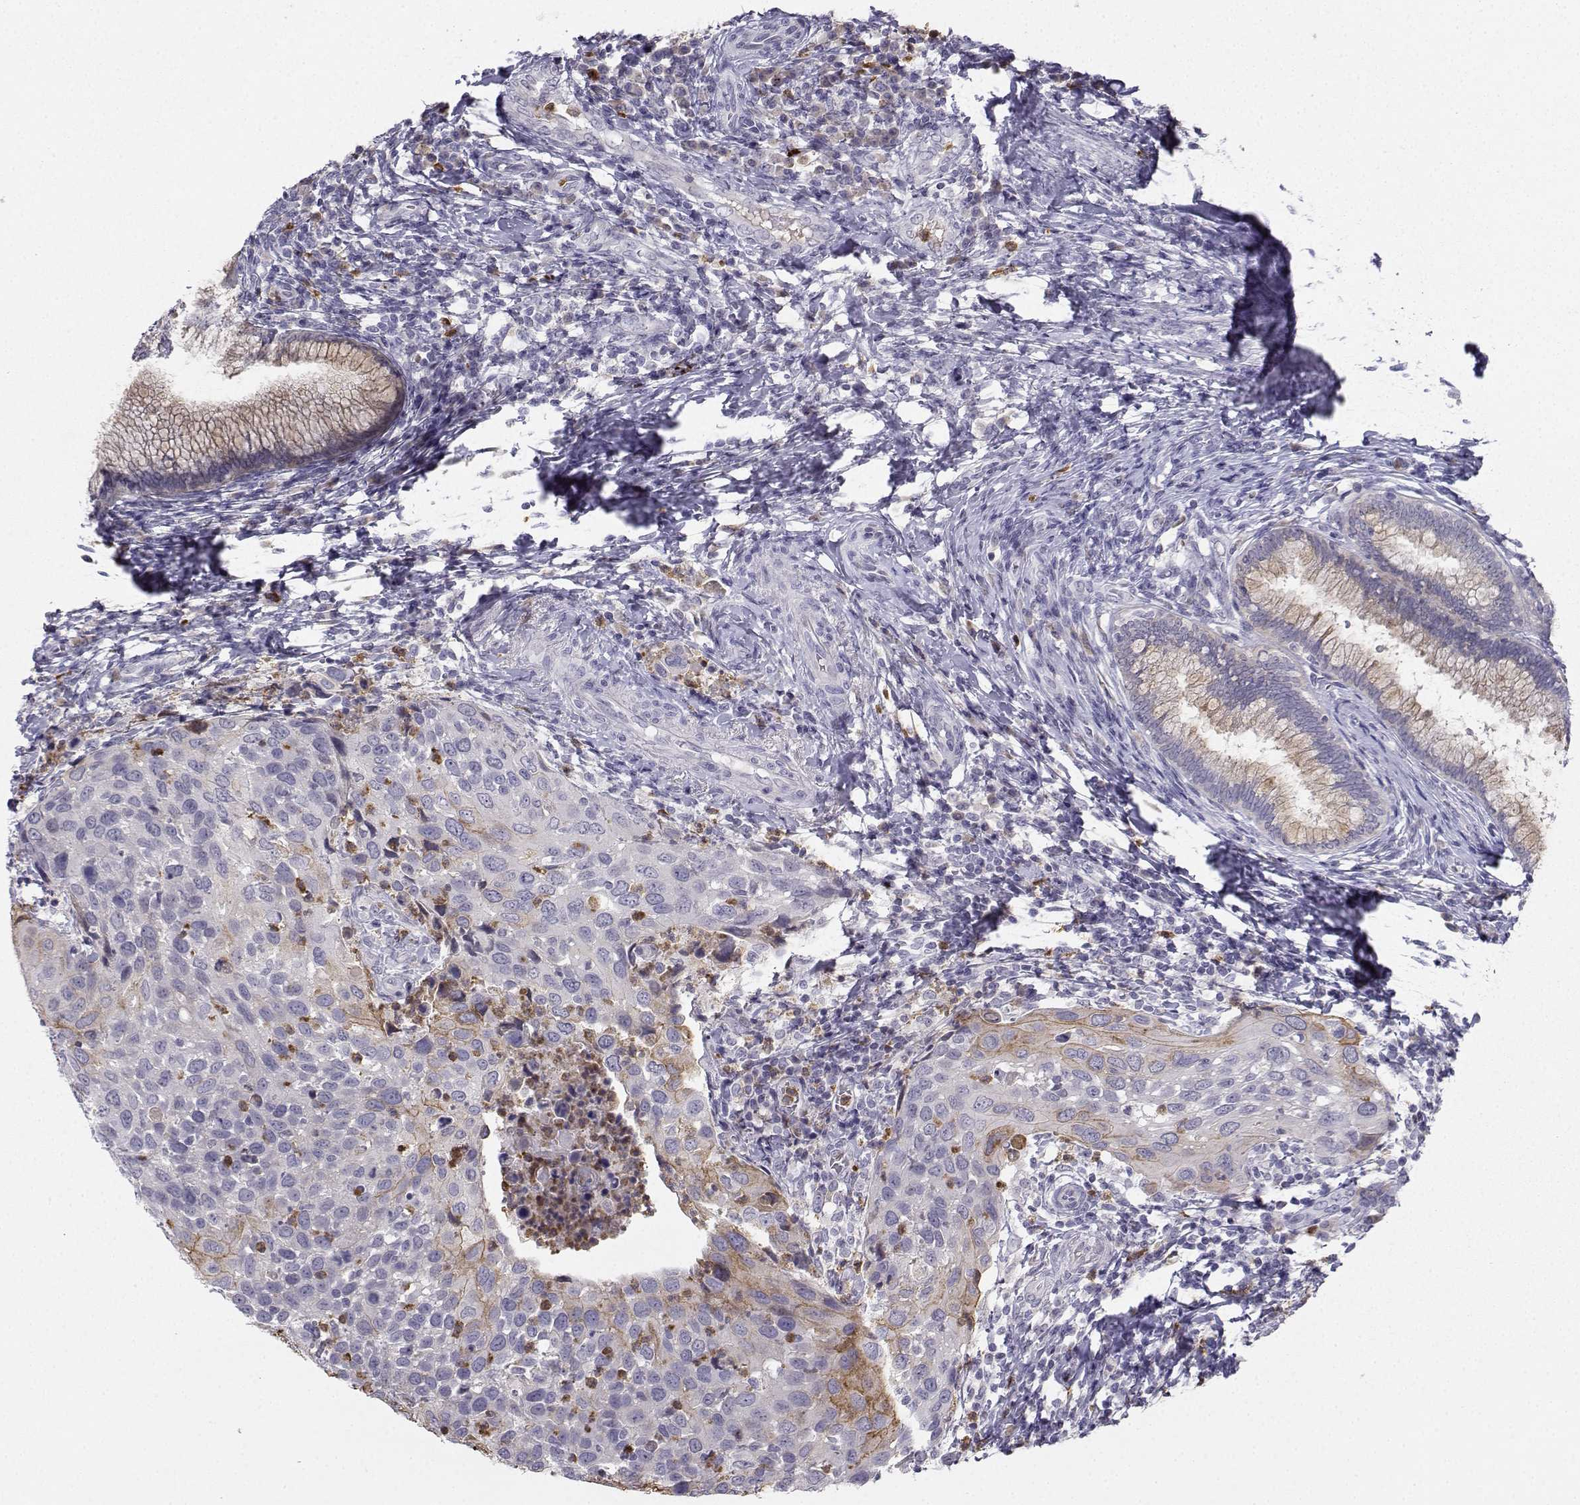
{"staining": {"intensity": "negative", "quantity": "none", "location": "none"}, "tissue": "cervical cancer", "cell_type": "Tumor cells", "image_type": "cancer", "snomed": [{"axis": "morphology", "description": "Squamous cell carcinoma, NOS"}, {"axis": "topography", "description": "Cervix"}], "caption": "Tumor cells show no significant protein positivity in cervical cancer (squamous cell carcinoma). The staining was performed using DAB to visualize the protein expression in brown, while the nuclei were stained in blue with hematoxylin (Magnification: 20x).", "gene": "CALY", "patient": {"sex": "female", "age": 54}}